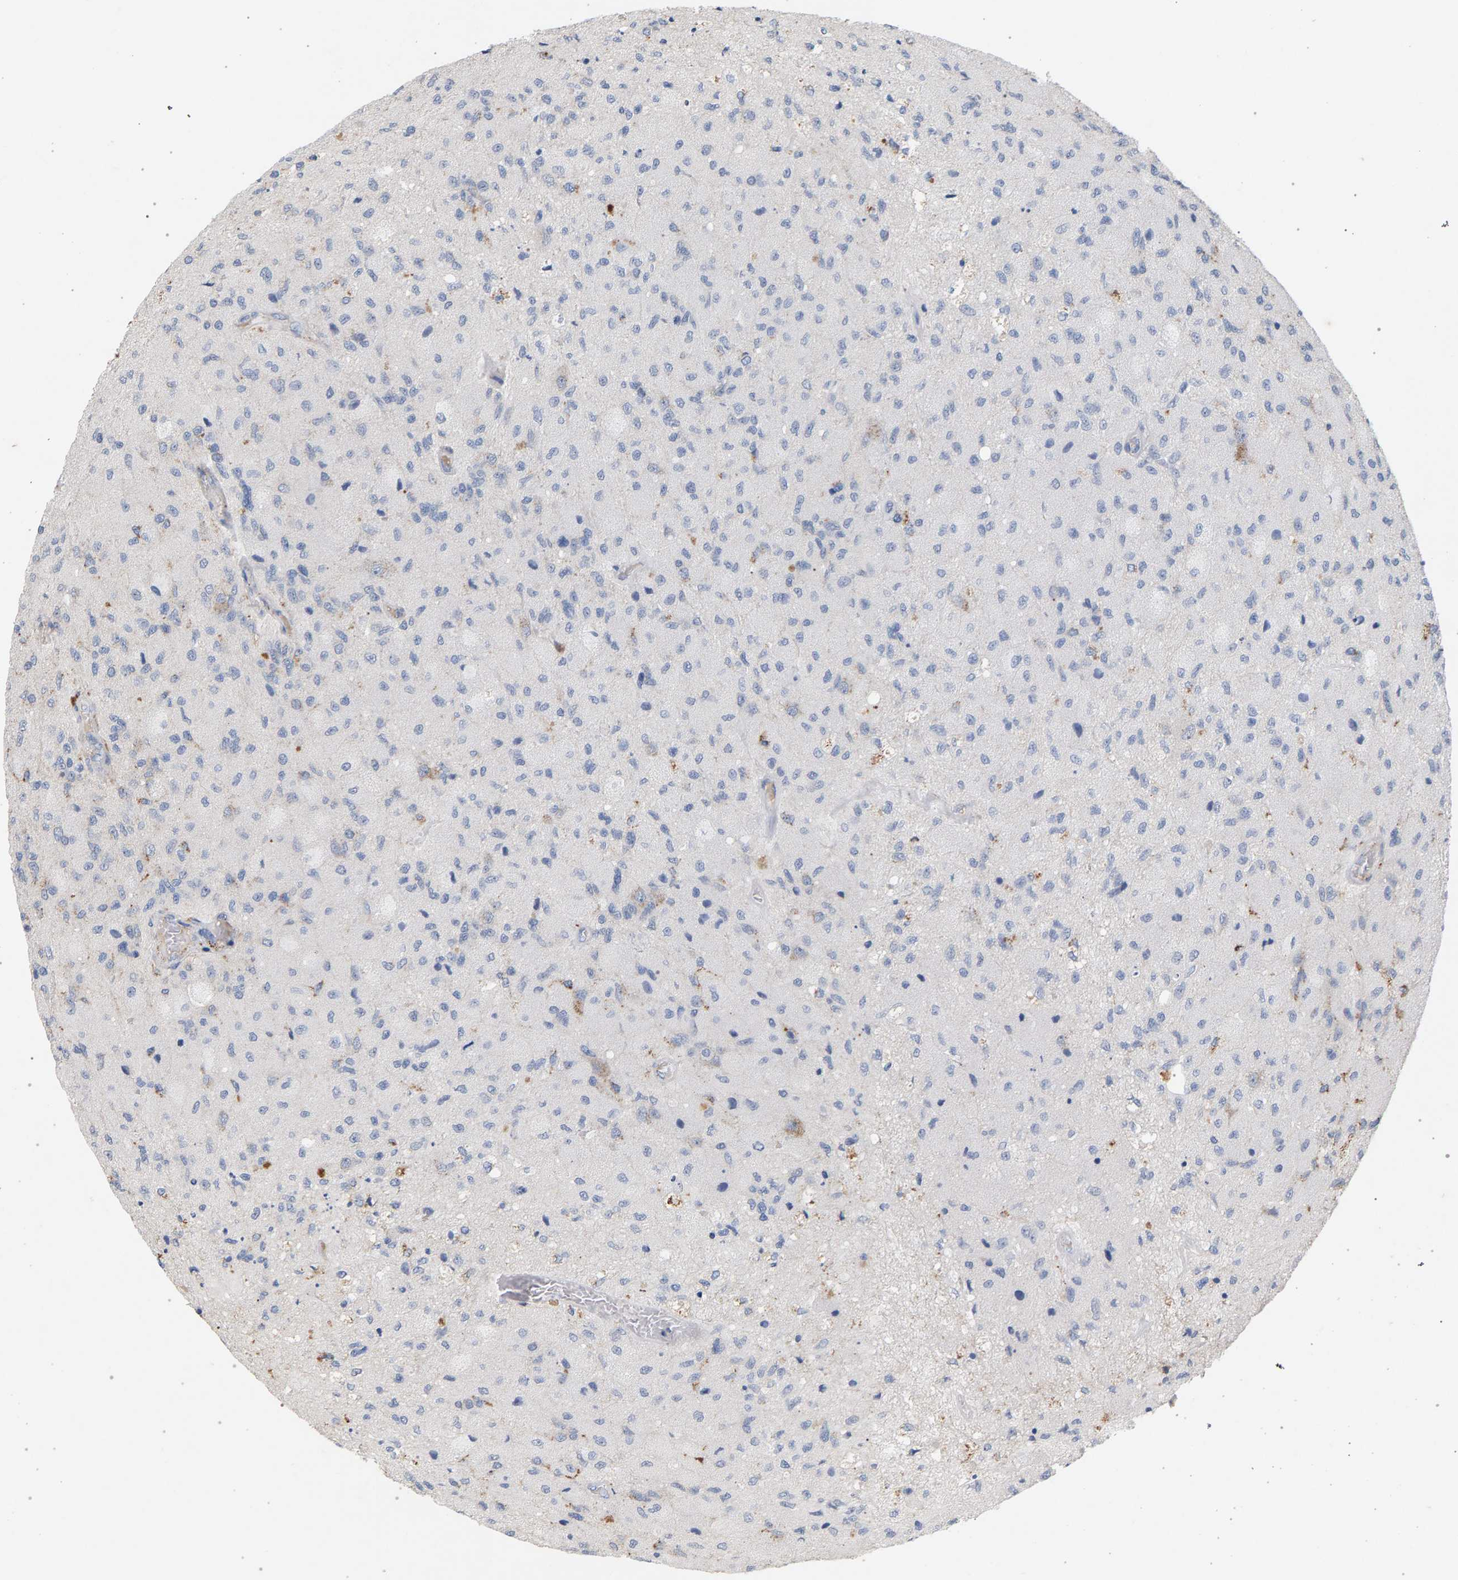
{"staining": {"intensity": "negative", "quantity": "none", "location": "none"}, "tissue": "glioma", "cell_type": "Tumor cells", "image_type": "cancer", "snomed": [{"axis": "morphology", "description": "Normal tissue, NOS"}, {"axis": "morphology", "description": "Glioma, malignant, High grade"}, {"axis": "topography", "description": "Cerebral cortex"}], "caption": "Glioma was stained to show a protein in brown. There is no significant expression in tumor cells. (Immunohistochemistry (ihc), brightfield microscopy, high magnification).", "gene": "MAMDC2", "patient": {"sex": "male", "age": 77}}